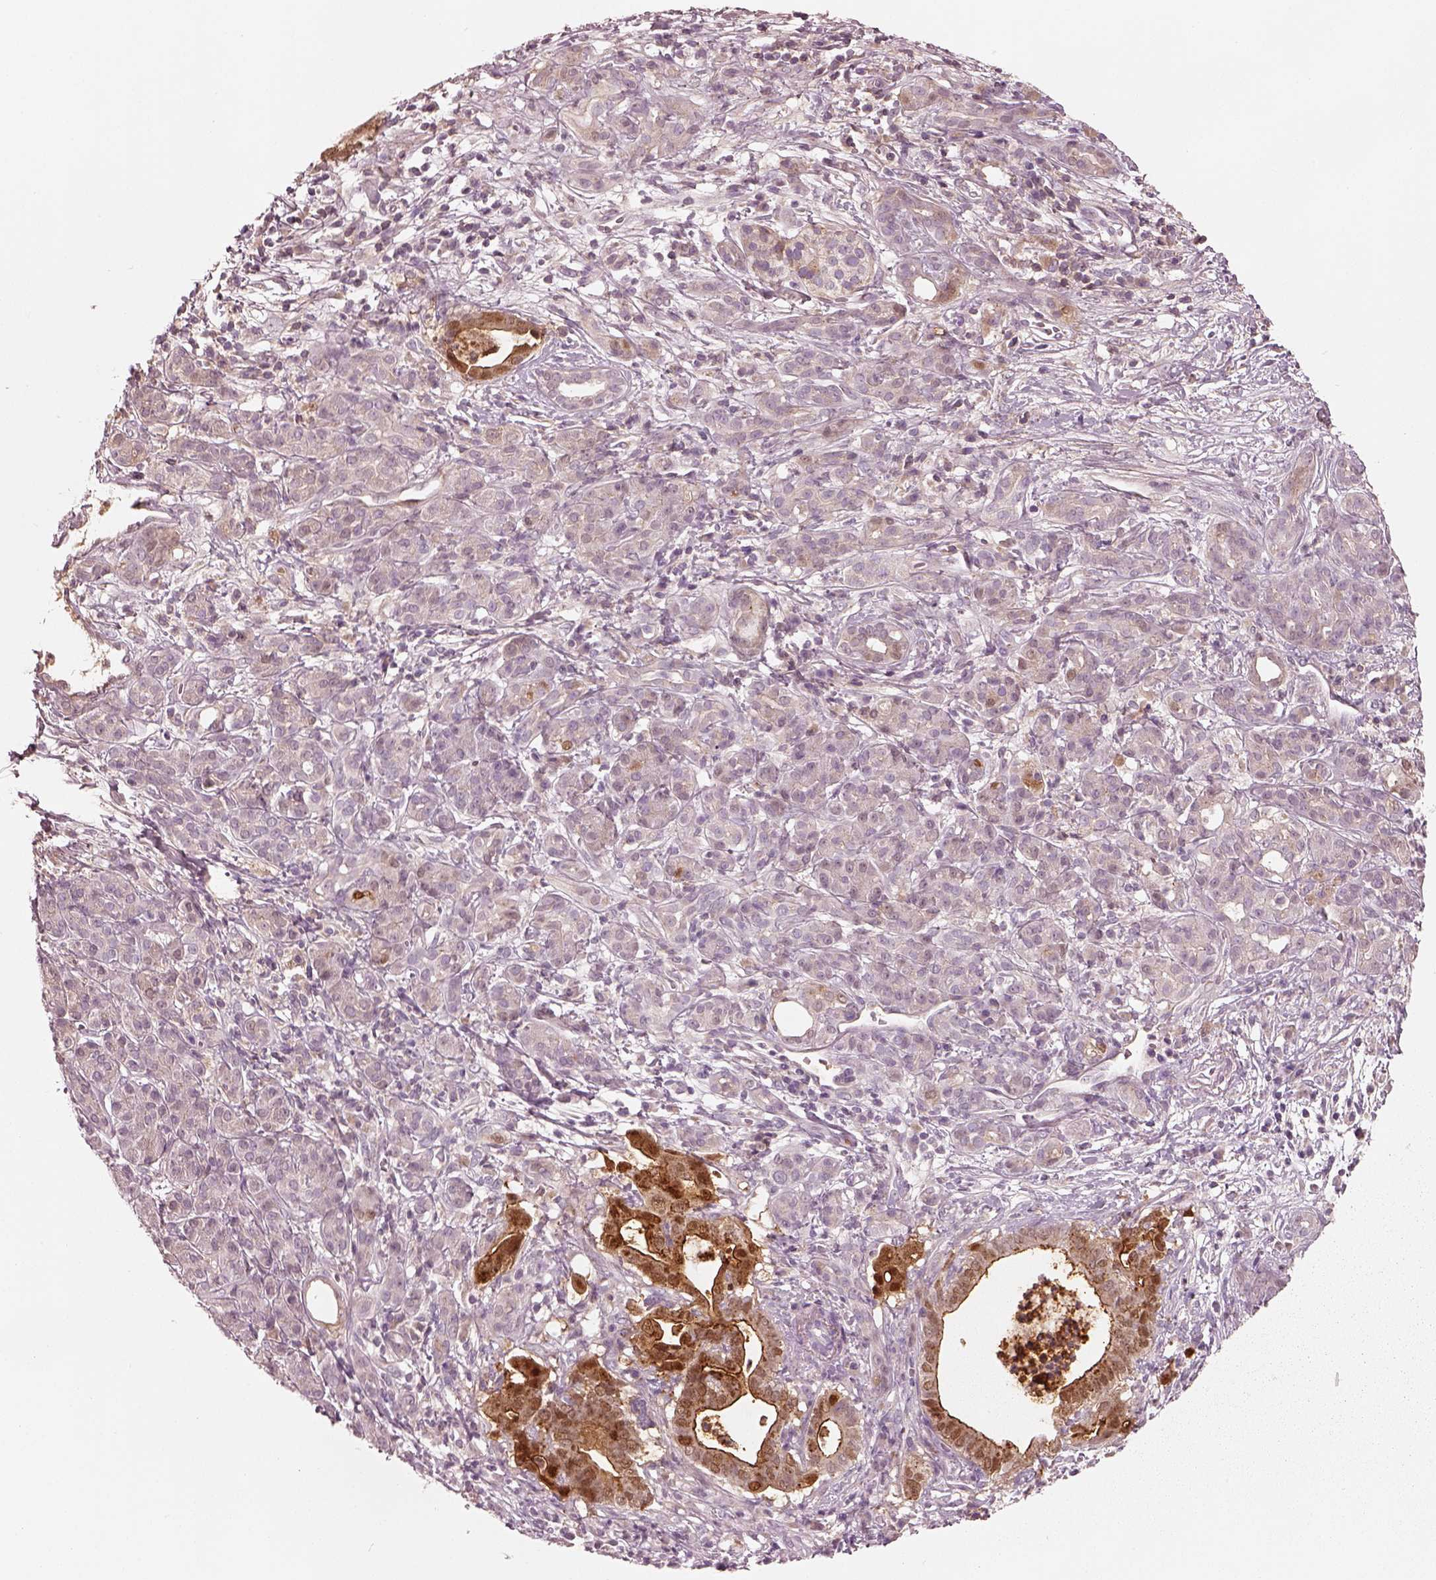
{"staining": {"intensity": "strong", "quantity": ">75%", "location": "cytoplasmic/membranous,nuclear"}, "tissue": "pancreatic cancer", "cell_type": "Tumor cells", "image_type": "cancer", "snomed": [{"axis": "morphology", "description": "Adenocarcinoma, NOS"}, {"axis": "topography", "description": "Pancreas"}], "caption": "A brown stain labels strong cytoplasmic/membranous and nuclear expression of a protein in human pancreatic cancer tumor cells.", "gene": "SDCBP2", "patient": {"sex": "male", "age": 61}}